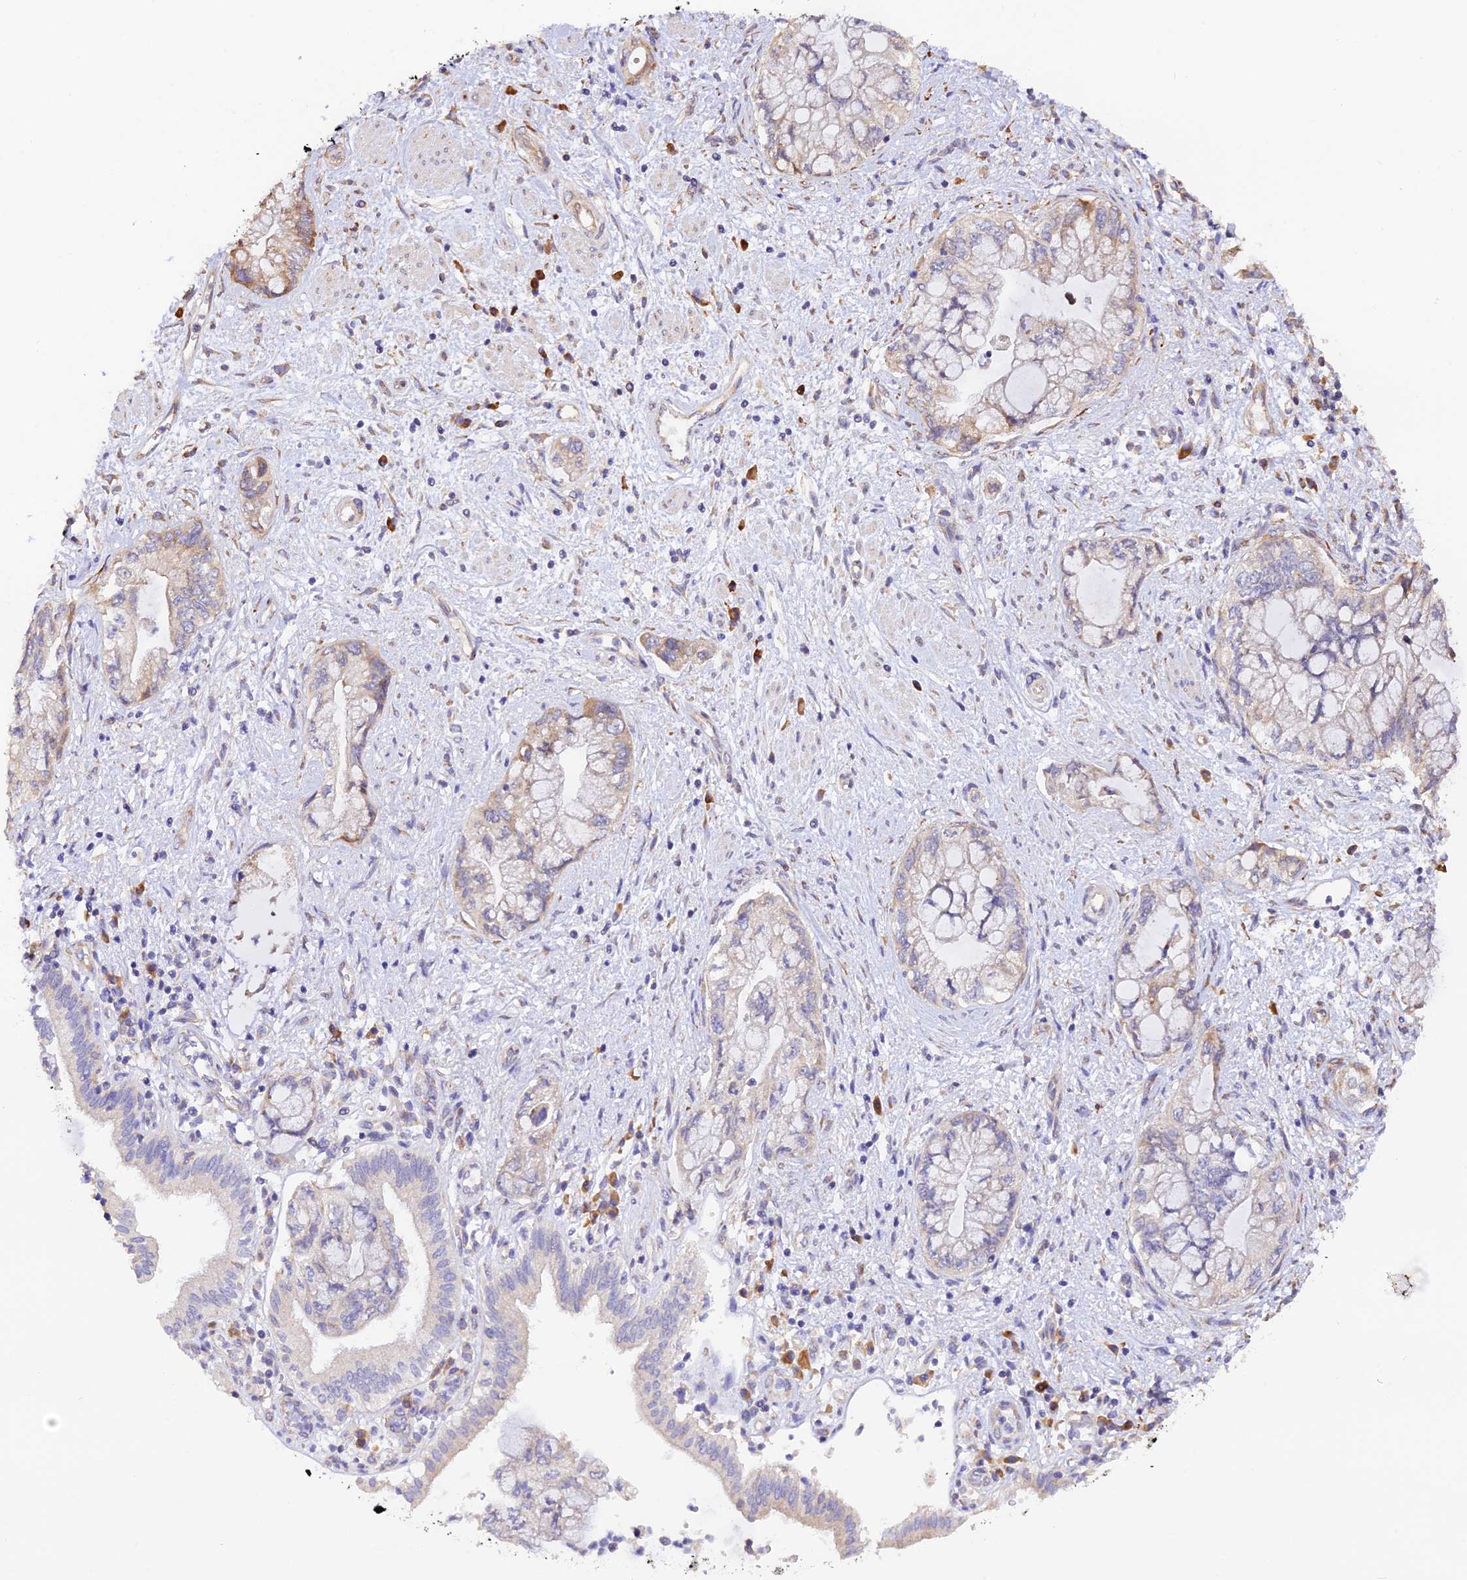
{"staining": {"intensity": "weak", "quantity": "<25%", "location": "cytoplasmic/membranous"}, "tissue": "pancreatic cancer", "cell_type": "Tumor cells", "image_type": "cancer", "snomed": [{"axis": "morphology", "description": "Adenocarcinoma, NOS"}, {"axis": "topography", "description": "Pancreas"}], "caption": "Immunohistochemical staining of pancreatic cancer (adenocarcinoma) reveals no significant positivity in tumor cells. (DAB IHC visualized using brightfield microscopy, high magnification).", "gene": "RPL5", "patient": {"sex": "female", "age": 73}}